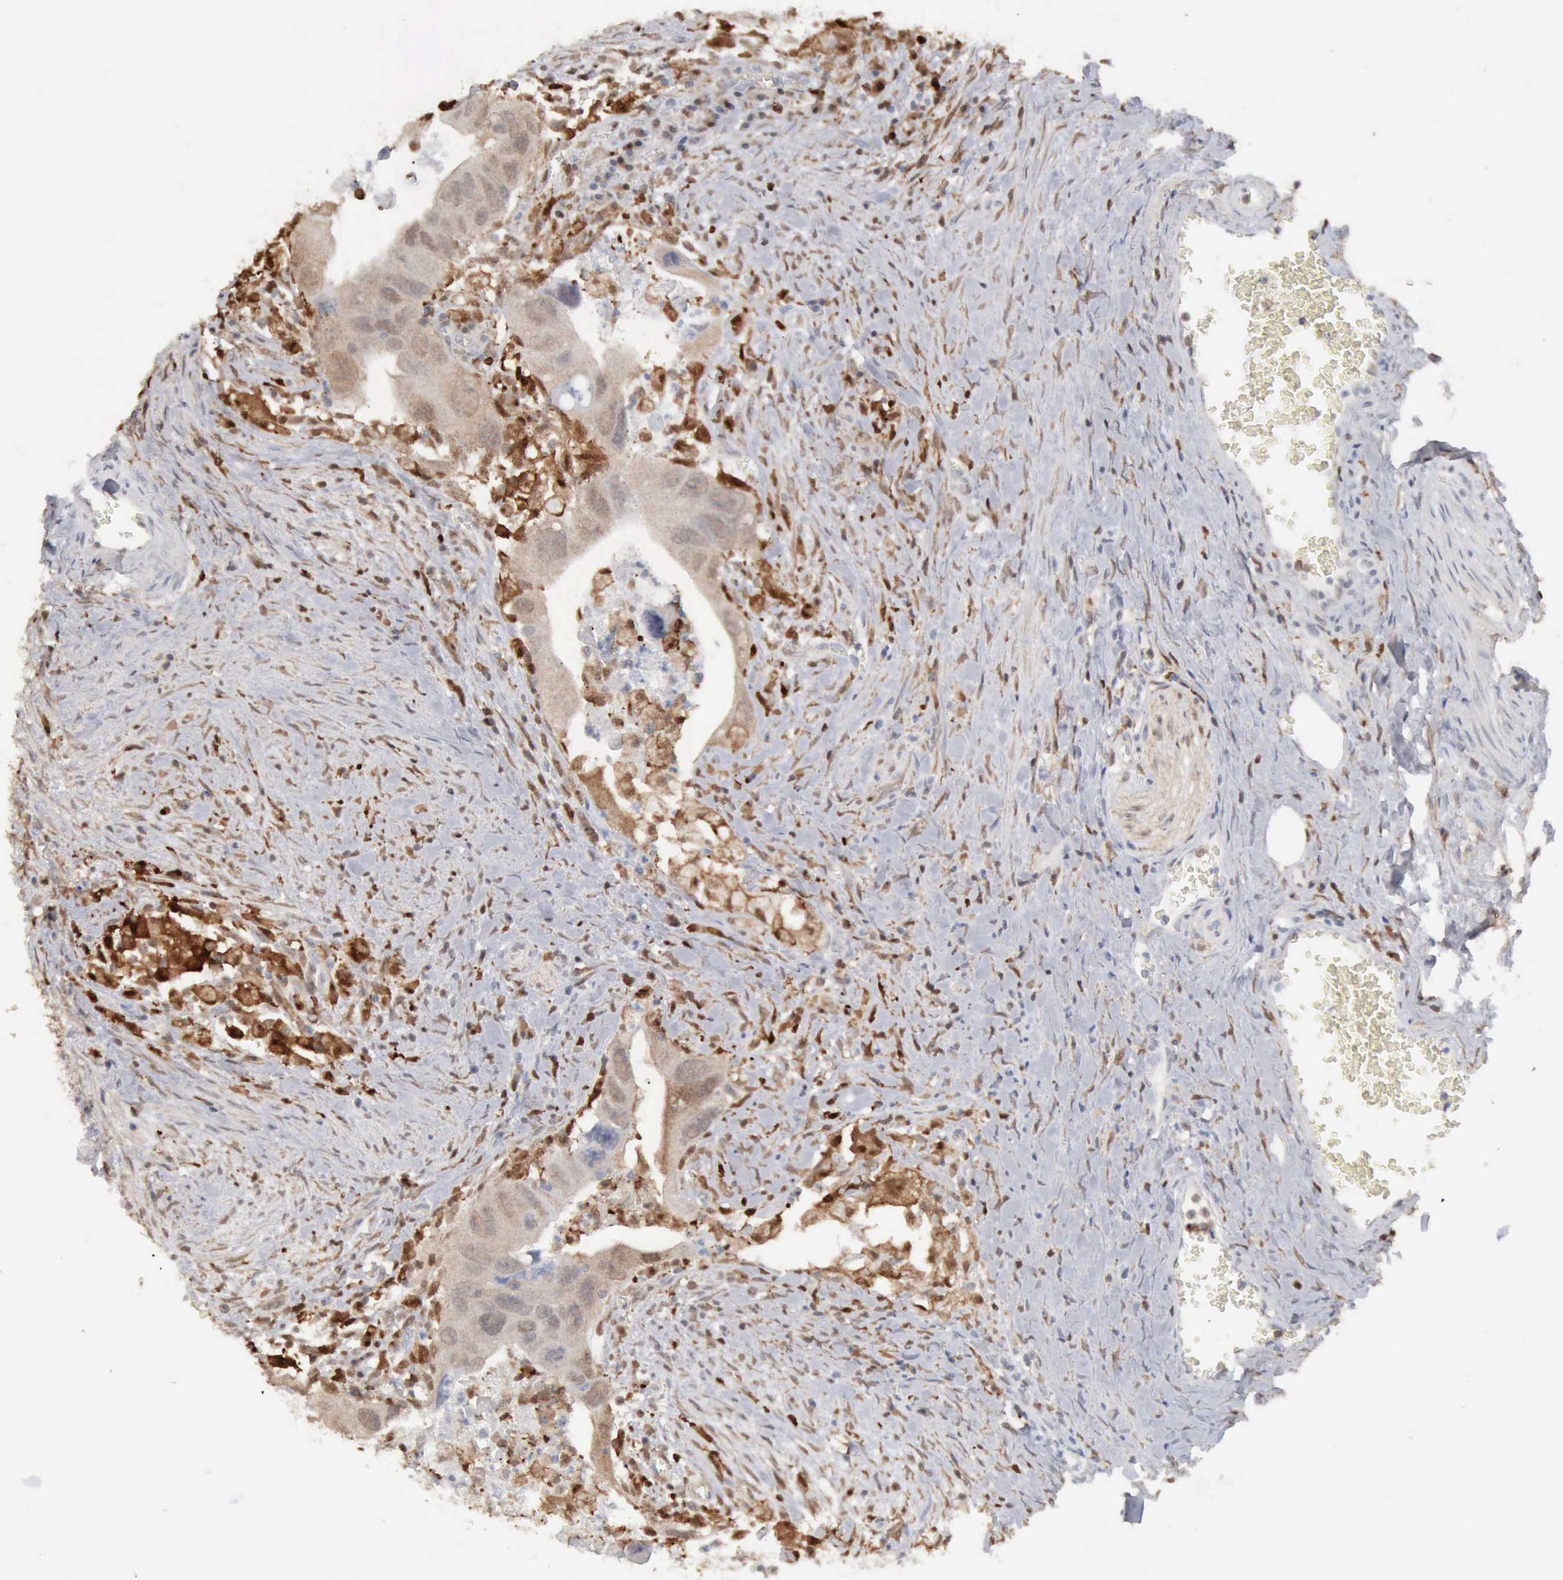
{"staining": {"intensity": "weak", "quantity": "25%-75%", "location": "cytoplasmic/membranous,nuclear"}, "tissue": "colorectal cancer", "cell_type": "Tumor cells", "image_type": "cancer", "snomed": [{"axis": "morphology", "description": "Adenocarcinoma, NOS"}, {"axis": "topography", "description": "Rectum"}], "caption": "Weak cytoplasmic/membranous and nuclear positivity is identified in approximately 25%-75% of tumor cells in colorectal cancer.", "gene": "STAT1", "patient": {"sex": "male", "age": 70}}